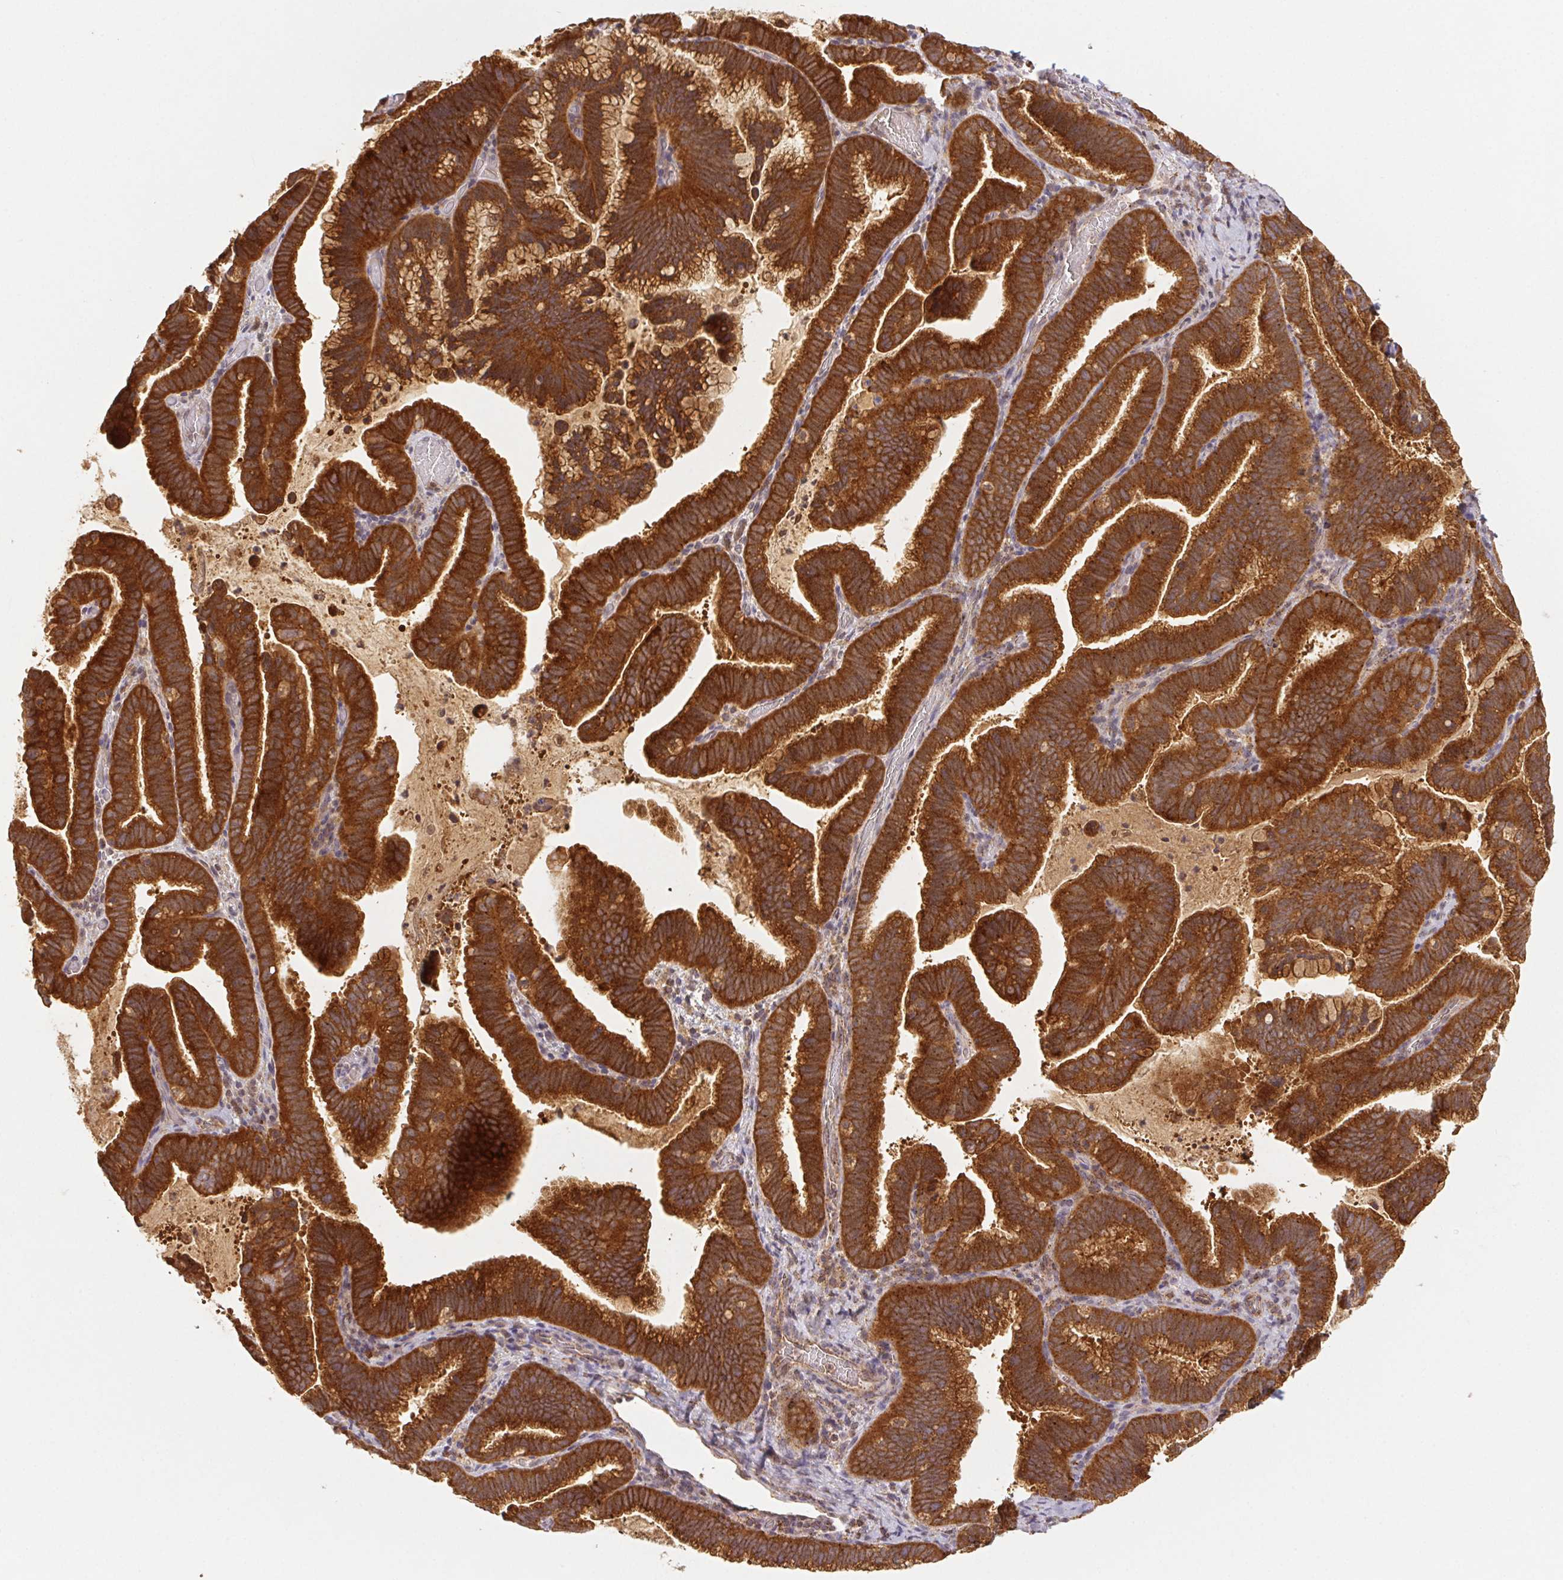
{"staining": {"intensity": "strong", "quantity": ">75%", "location": "cytoplasmic/membranous"}, "tissue": "cervical cancer", "cell_type": "Tumor cells", "image_type": "cancer", "snomed": [{"axis": "morphology", "description": "Adenocarcinoma, NOS"}, {"axis": "topography", "description": "Cervix"}], "caption": "Protein expression analysis of human cervical cancer reveals strong cytoplasmic/membranous positivity in approximately >75% of tumor cells.", "gene": "MTHFD1", "patient": {"sex": "female", "age": 61}}